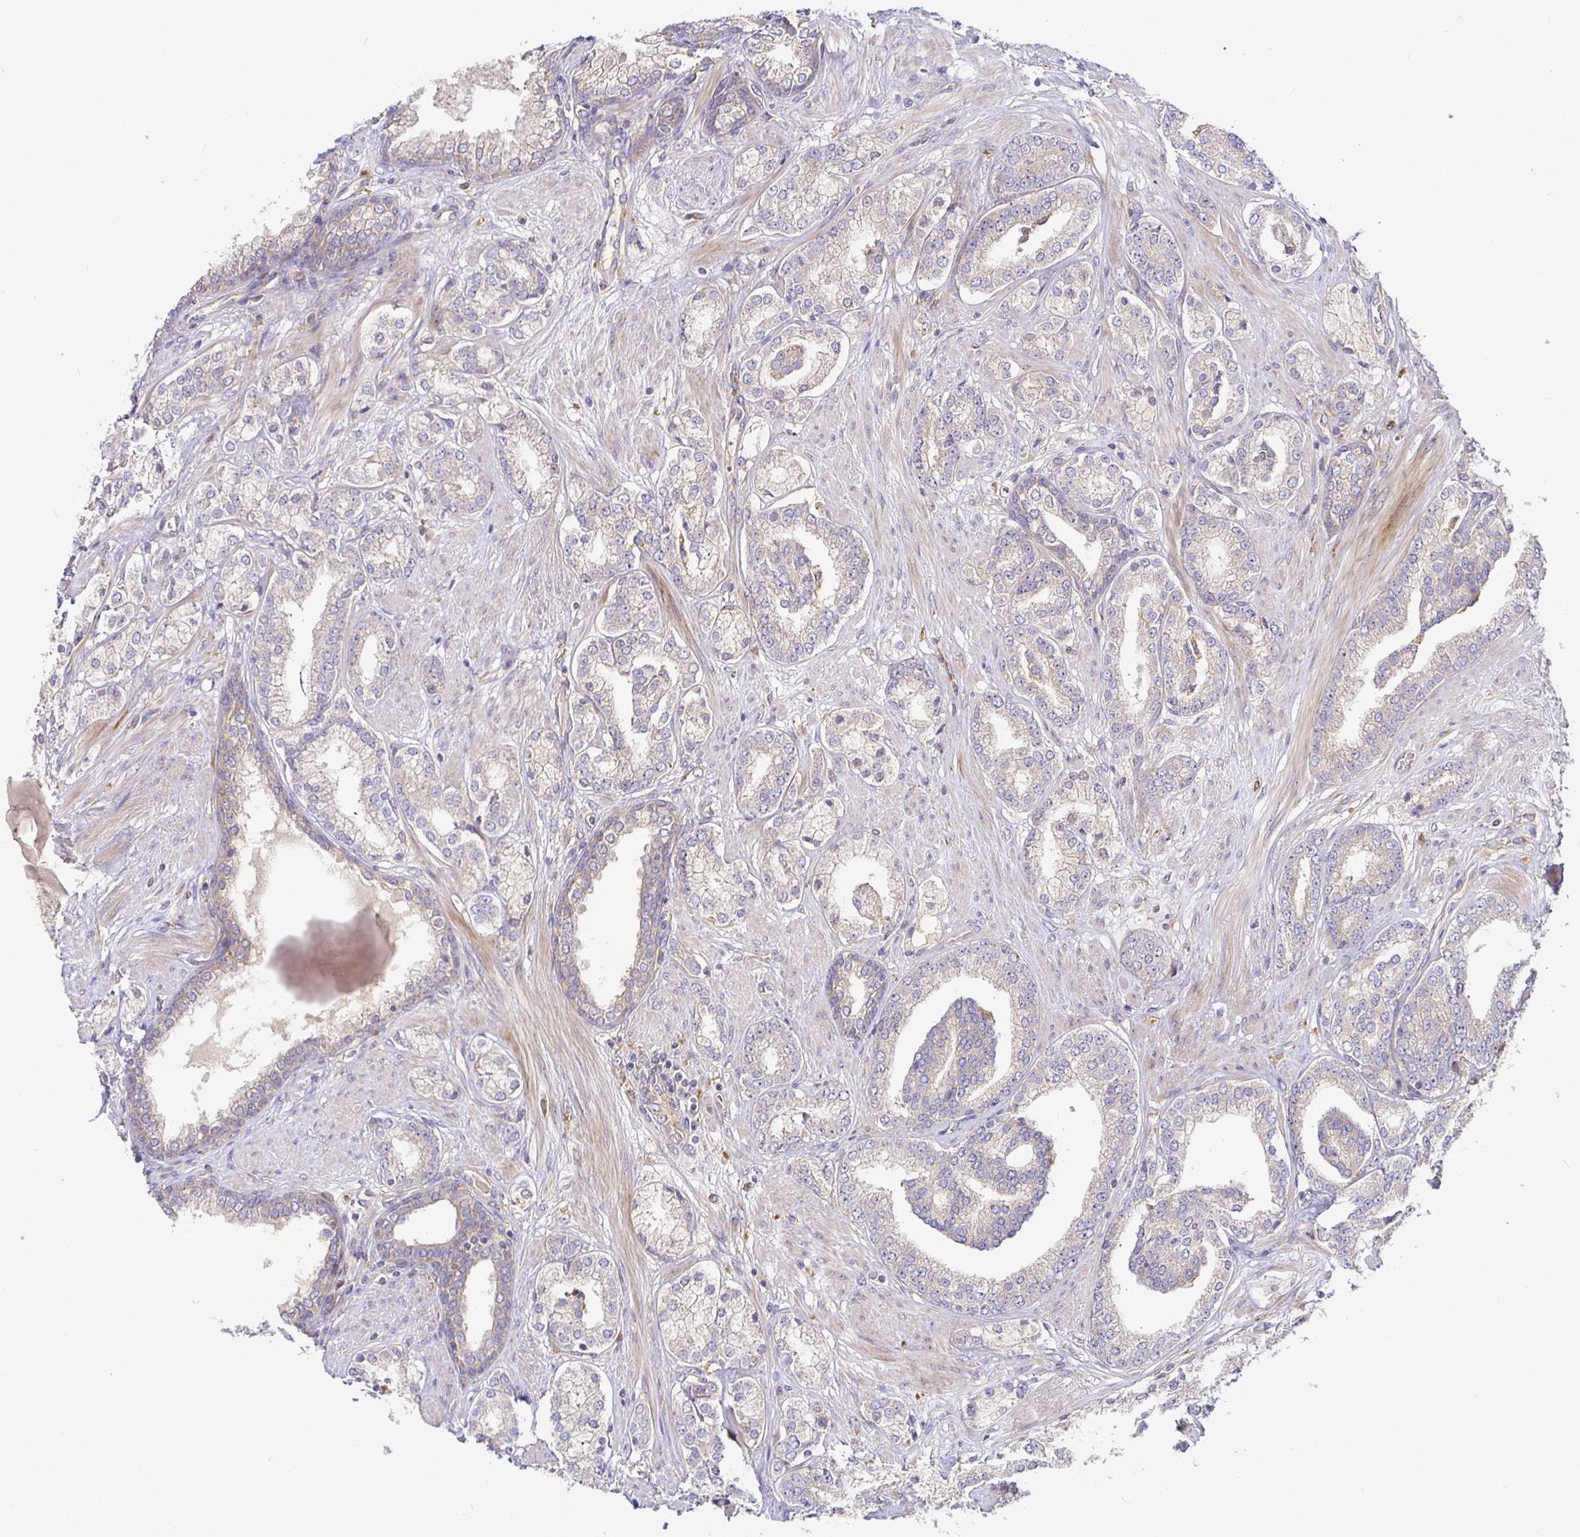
{"staining": {"intensity": "weak", "quantity": "25%-75%", "location": "cytoplasmic/membranous"}, "tissue": "prostate cancer", "cell_type": "Tumor cells", "image_type": "cancer", "snomed": [{"axis": "morphology", "description": "Adenocarcinoma, High grade"}, {"axis": "topography", "description": "Prostate"}], "caption": "Immunohistochemistry (IHC) photomicrograph of prostate cancer stained for a protein (brown), which reveals low levels of weak cytoplasmic/membranous staining in about 25%-75% of tumor cells.", "gene": "SNX8", "patient": {"sex": "male", "age": 62}}